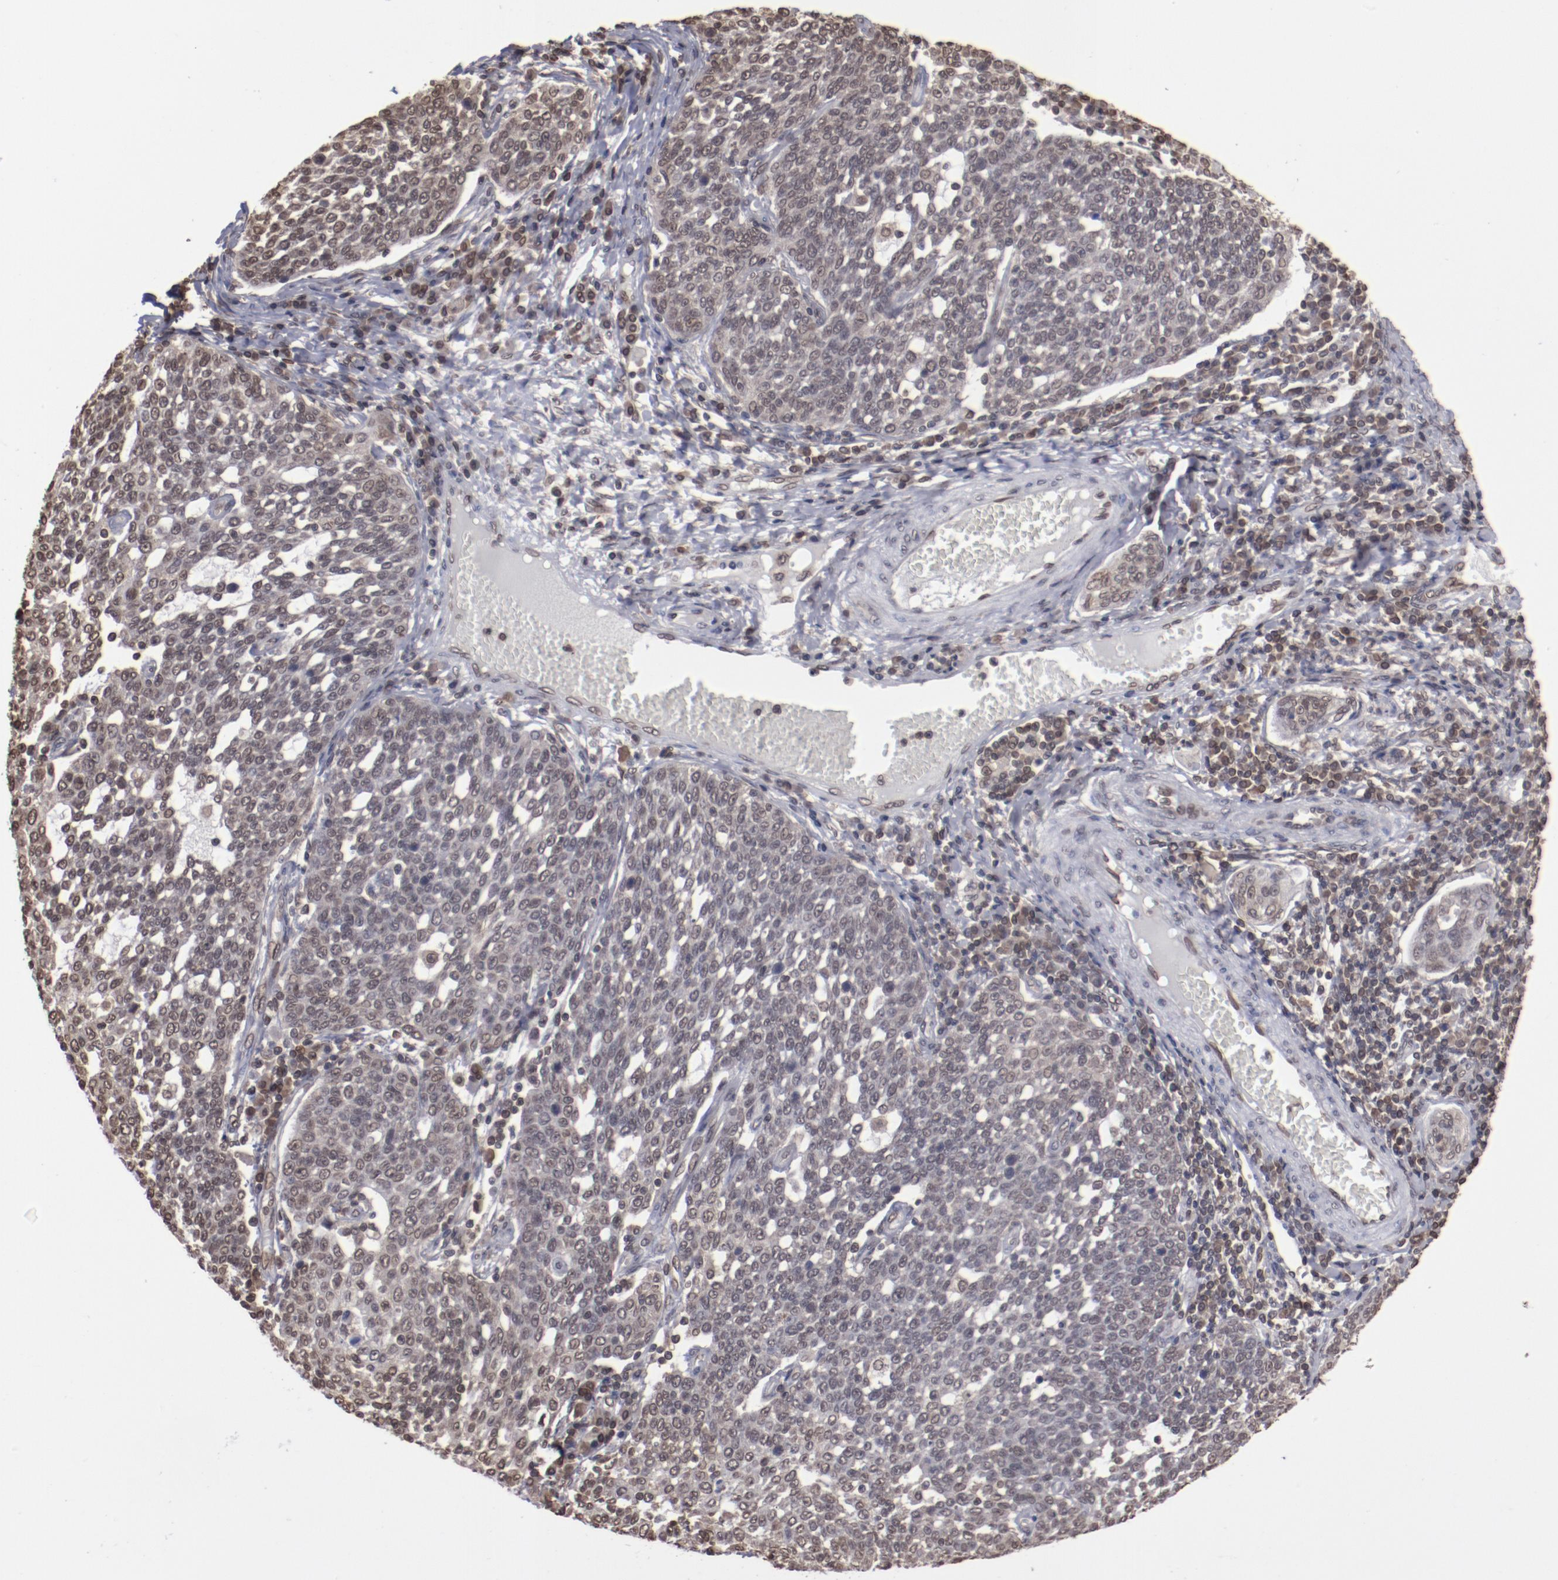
{"staining": {"intensity": "weak", "quantity": ">75%", "location": "nuclear"}, "tissue": "cervical cancer", "cell_type": "Tumor cells", "image_type": "cancer", "snomed": [{"axis": "morphology", "description": "Squamous cell carcinoma, NOS"}, {"axis": "topography", "description": "Cervix"}], "caption": "Human squamous cell carcinoma (cervical) stained with a protein marker demonstrates weak staining in tumor cells.", "gene": "AKT1", "patient": {"sex": "female", "age": 34}}